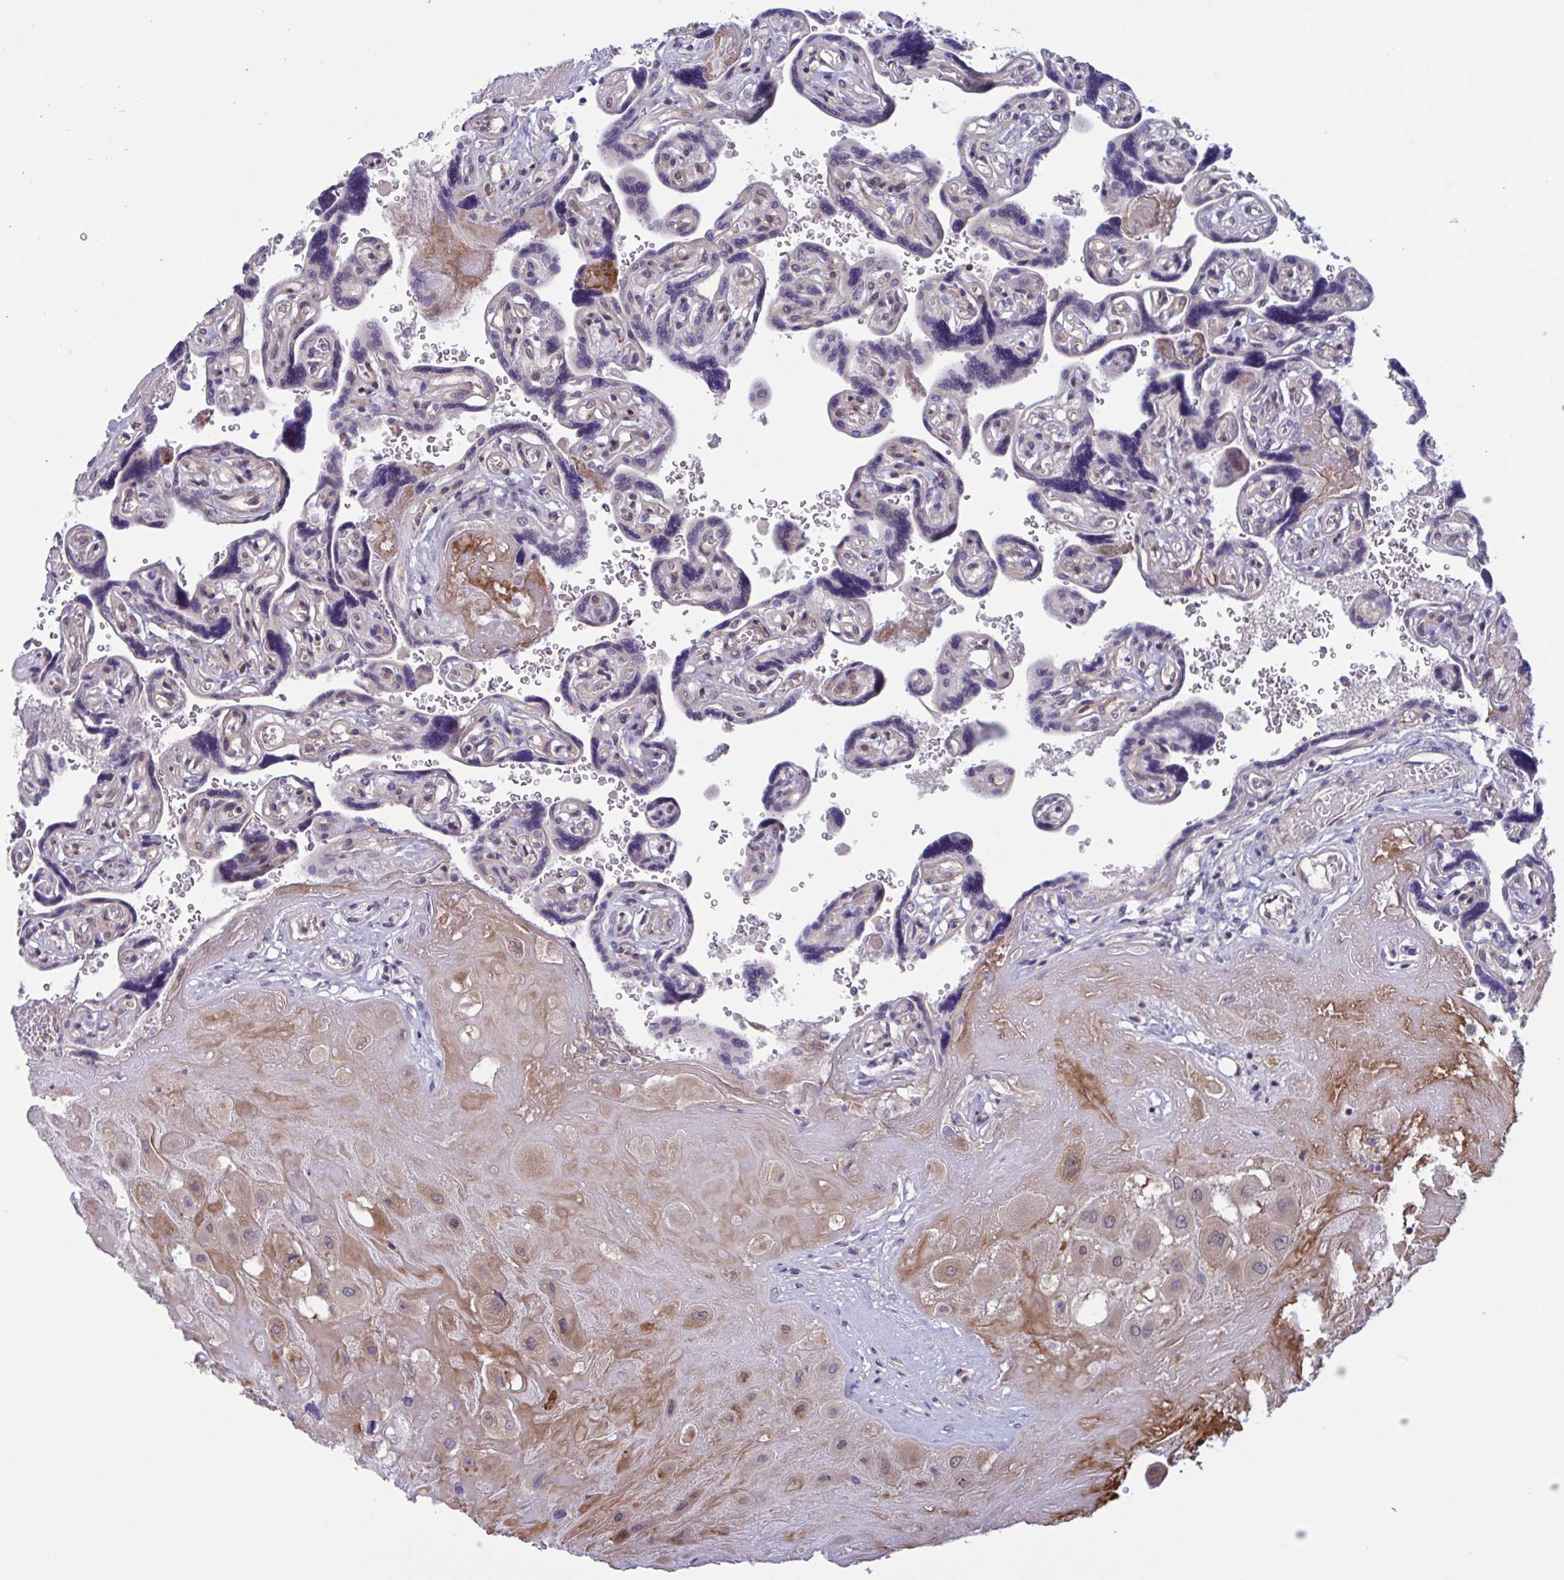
{"staining": {"intensity": "weak", "quantity": ">75%", "location": "cytoplasmic/membranous"}, "tissue": "placenta", "cell_type": "Decidual cells", "image_type": "normal", "snomed": [{"axis": "morphology", "description": "Normal tissue, NOS"}, {"axis": "topography", "description": "Placenta"}], "caption": "This is a micrograph of immunohistochemistry (IHC) staining of normal placenta, which shows weak positivity in the cytoplasmic/membranous of decidual cells.", "gene": "SNX11", "patient": {"sex": "female", "age": 32}}